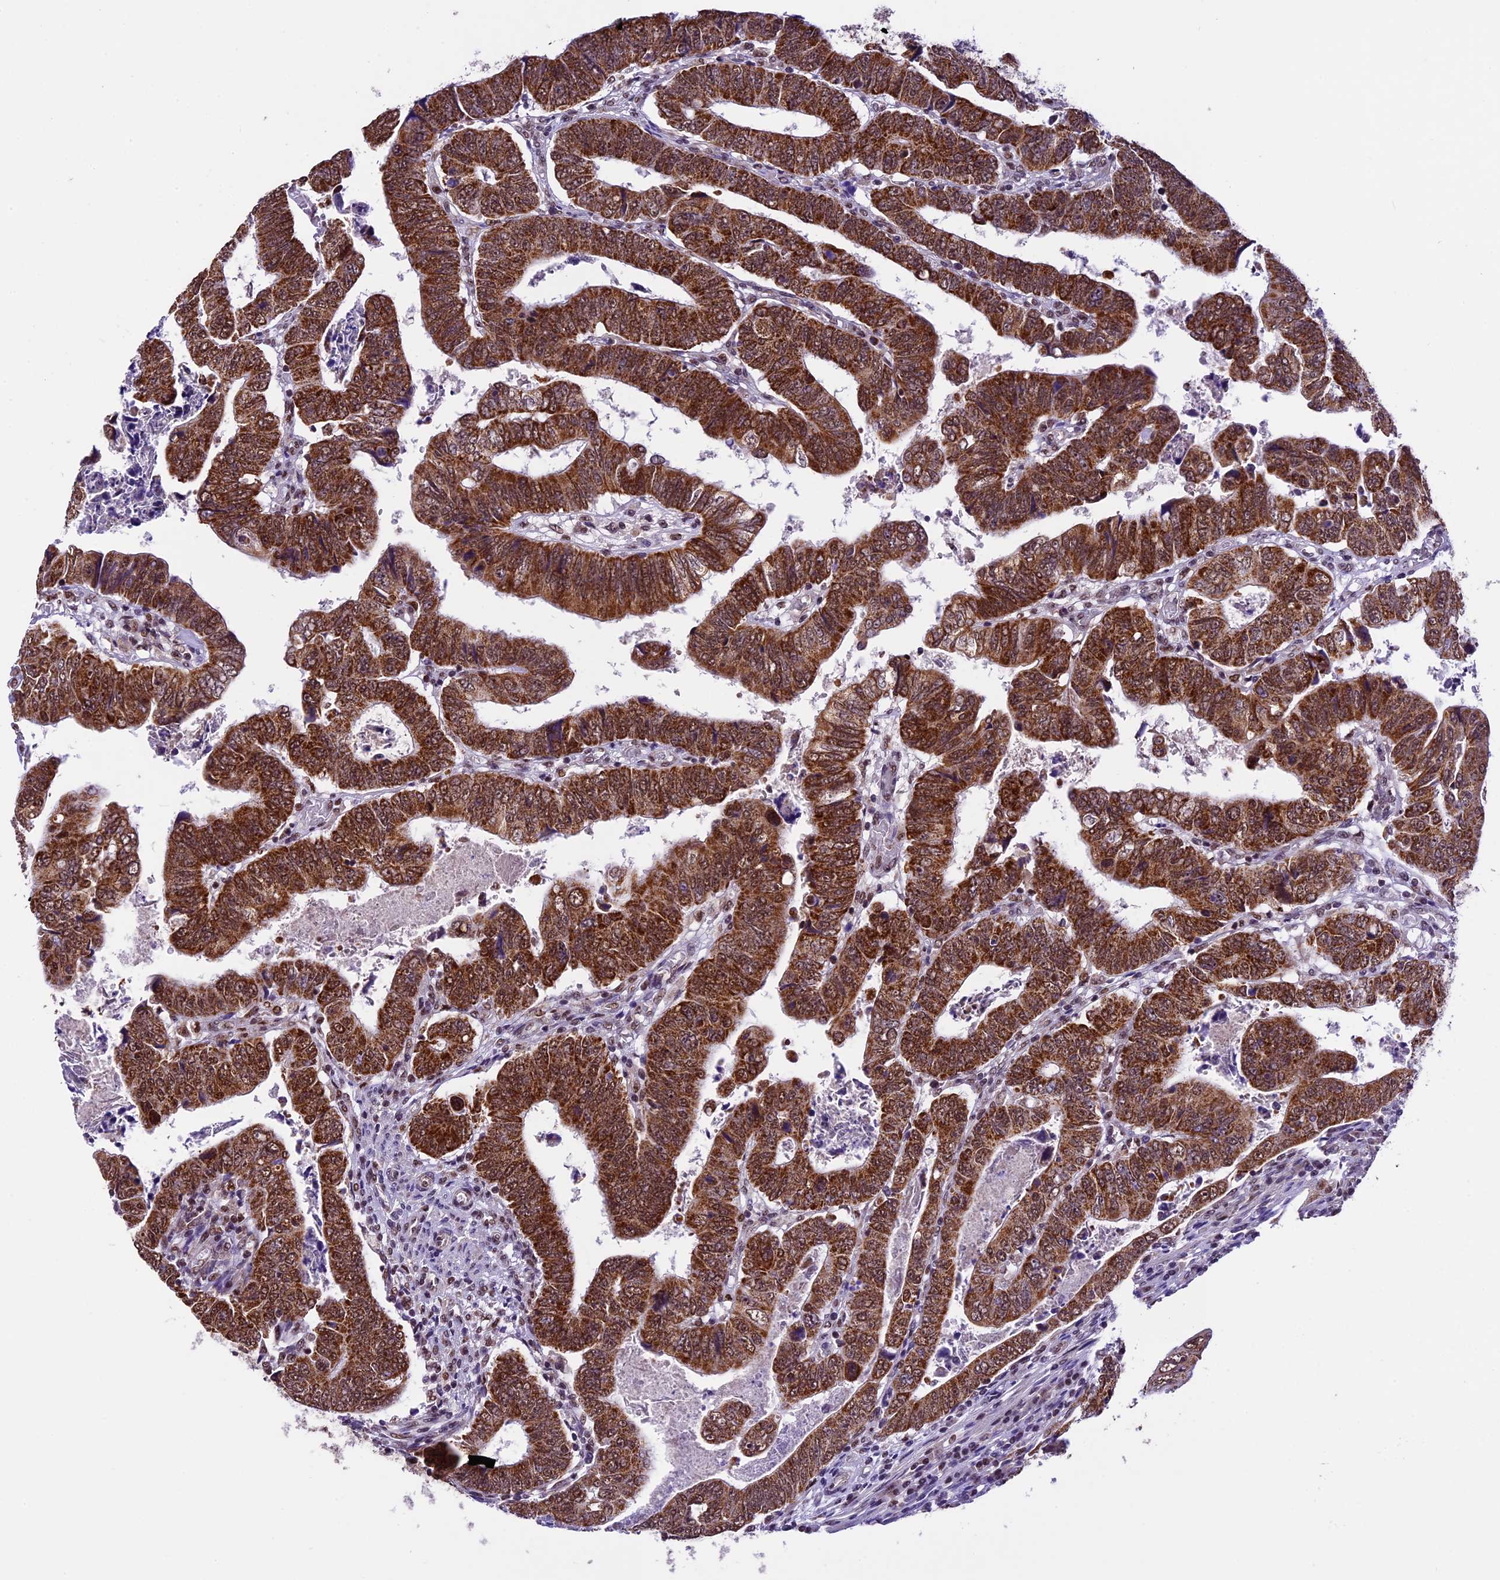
{"staining": {"intensity": "strong", "quantity": ">75%", "location": "cytoplasmic/membranous,nuclear"}, "tissue": "colorectal cancer", "cell_type": "Tumor cells", "image_type": "cancer", "snomed": [{"axis": "morphology", "description": "Normal tissue, NOS"}, {"axis": "morphology", "description": "Adenocarcinoma, NOS"}, {"axis": "topography", "description": "Rectum"}], "caption": "Immunohistochemistry of adenocarcinoma (colorectal) exhibits high levels of strong cytoplasmic/membranous and nuclear staining in about >75% of tumor cells.", "gene": "CARS2", "patient": {"sex": "female", "age": 65}}